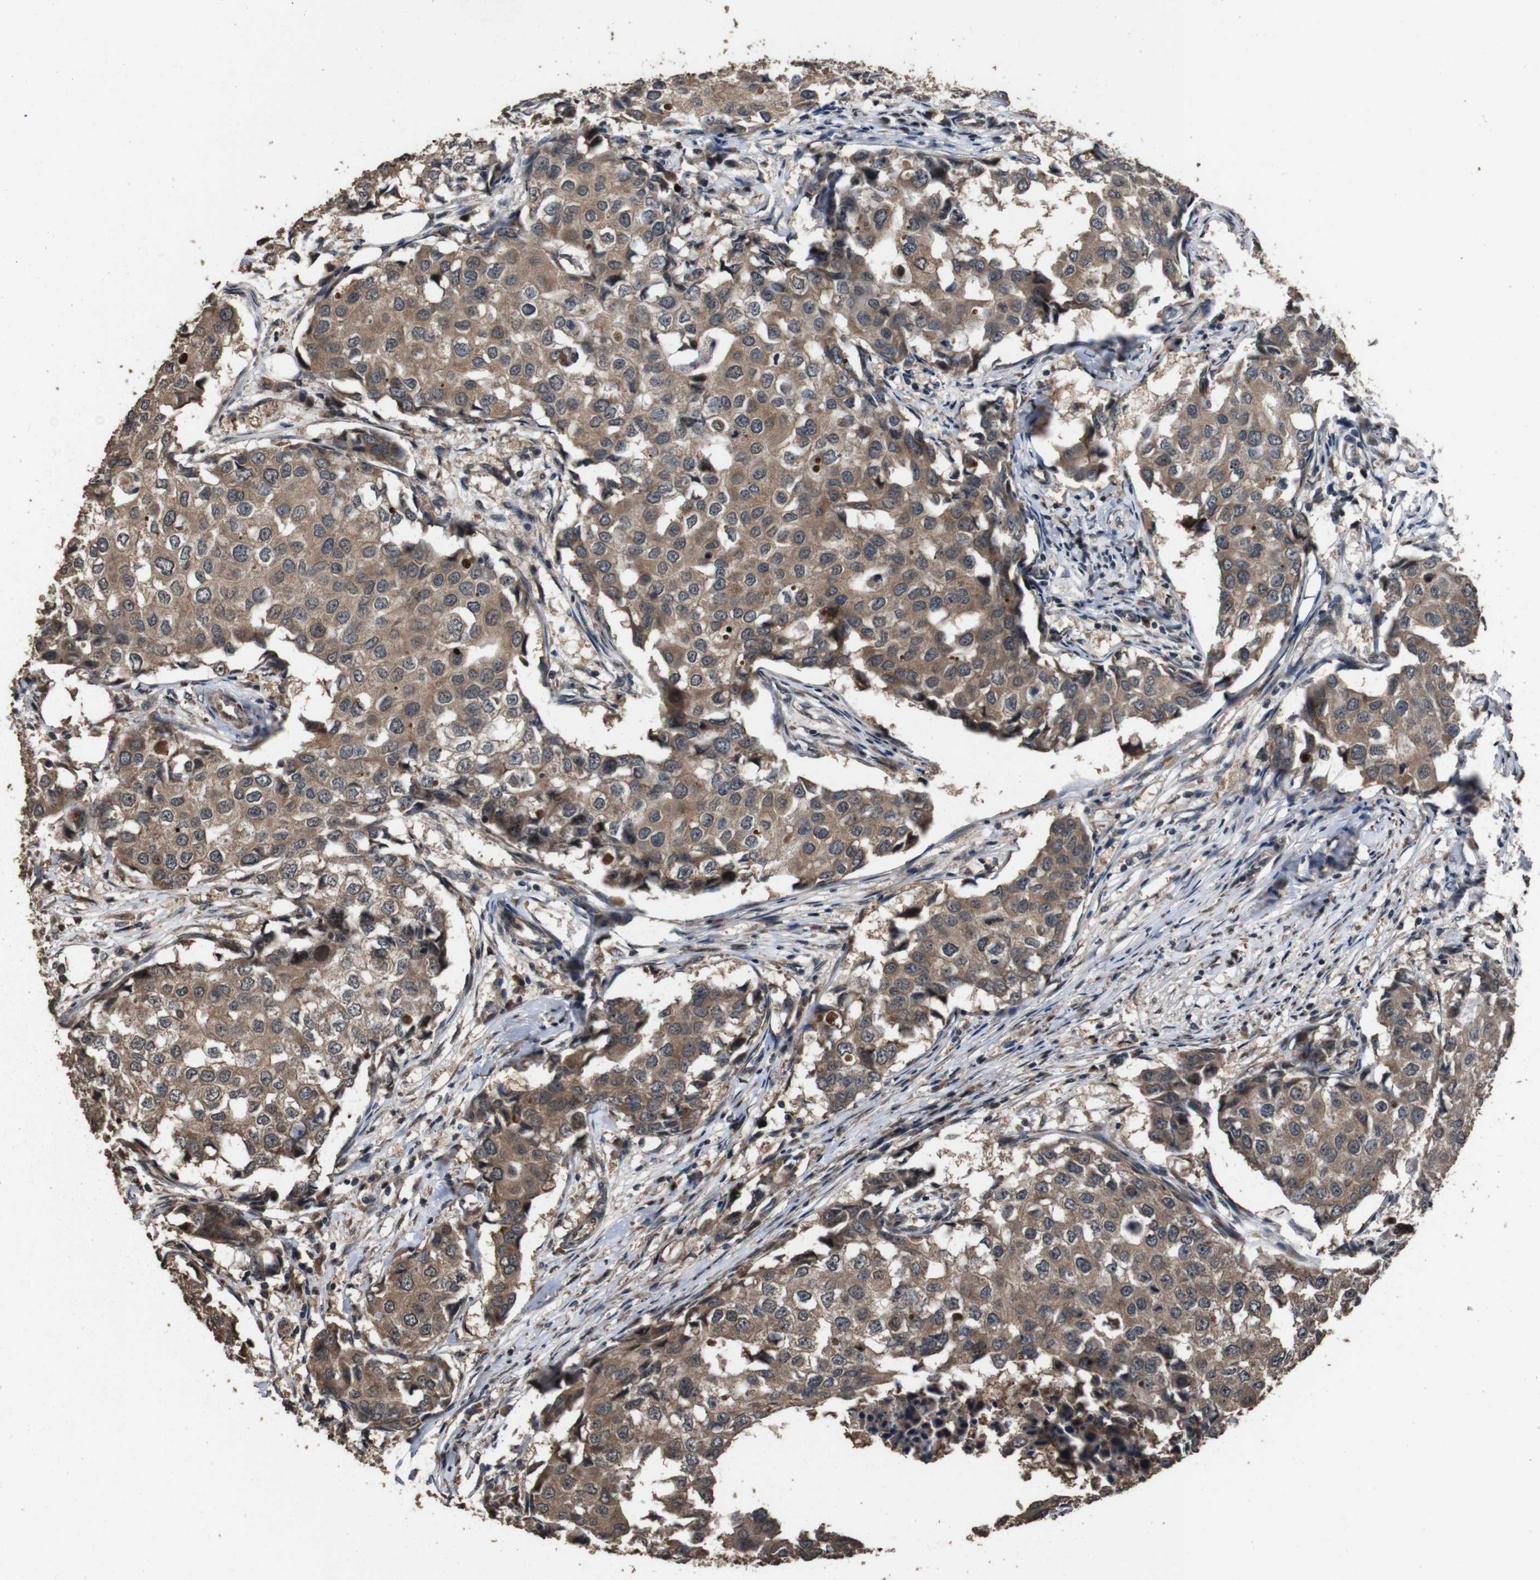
{"staining": {"intensity": "moderate", "quantity": ">75%", "location": "cytoplasmic/membranous"}, "tissue": "breast cancer", "cell_type": "Tumor cells", "image_type": "cancer", "snomed": [{"axis": "morphology", "description": "Duct carcinoma"}, {"axis": "topography", "description": "Breast"}], "caption": "Tumor cells reveal moderate cytoplasmic/membranous positivity in approximately >75% of cells in intraductal carcinoma (breast). The protein of interest is stained brown, and the nuclei are stained in blue (DAB IHC with brightfield microscopy, high magnification).", "gene": "RRAS2", "patient": {"sex": "female", "age": 27}}